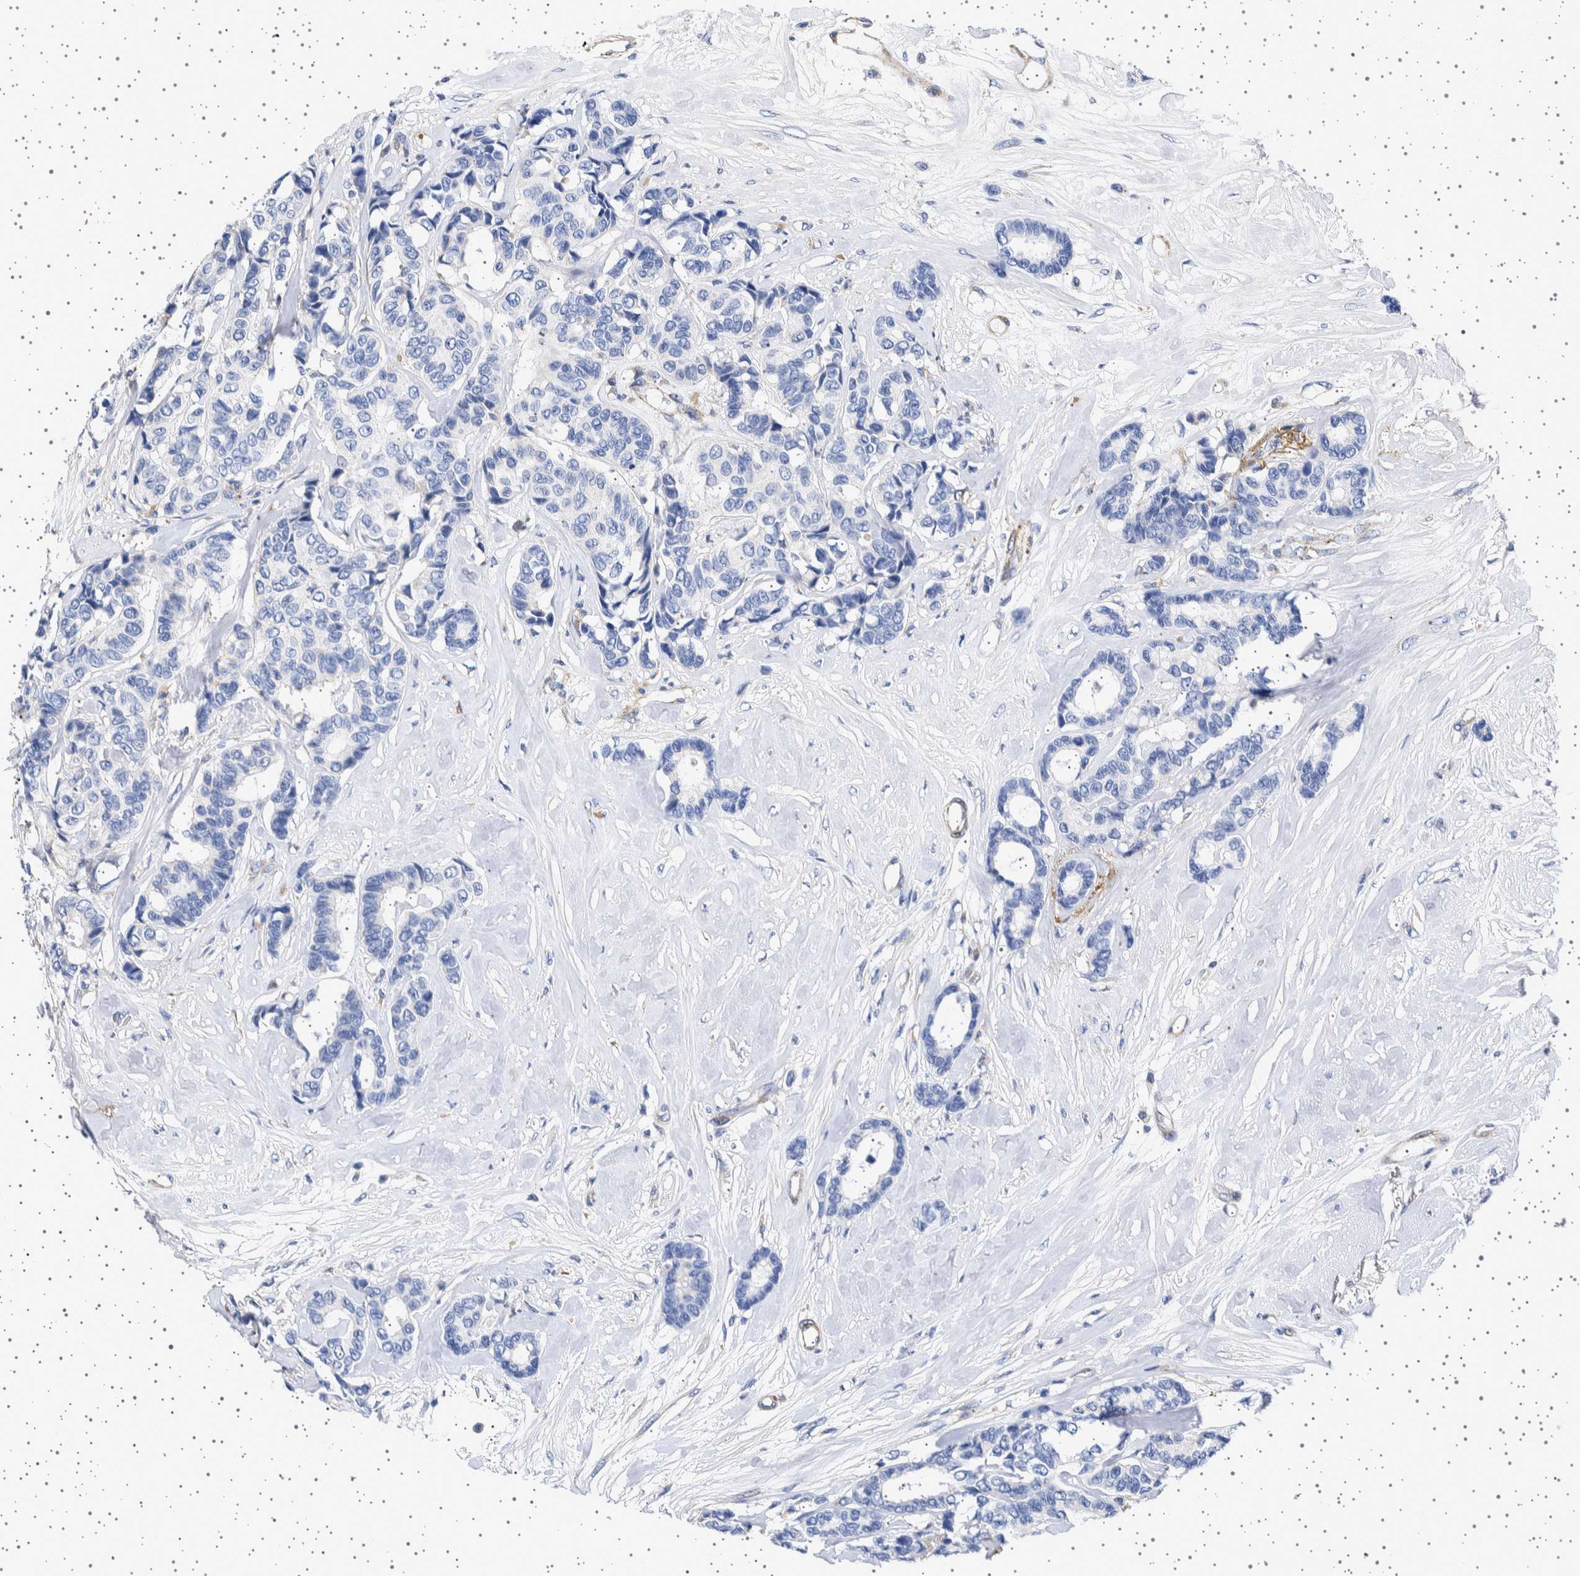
{"staining": {"intensity": "negative", "quantity": "none", "location": "none"}, "tissue": "breast cancer", "cell_type": "Tumor cells", "image_type": "cancer", "snomed": [{"axis": "morphology", "description": "Duct carcinoma"}, {"axis": "topography", "description": "Breast"}], "caption": "Immunohistochemical staining of human breast intraductal carcinoma exhibits no significant staining in tumor cells.", "gene": "SEPTIN4", "patient": {"sex": "female", "age": 87}}